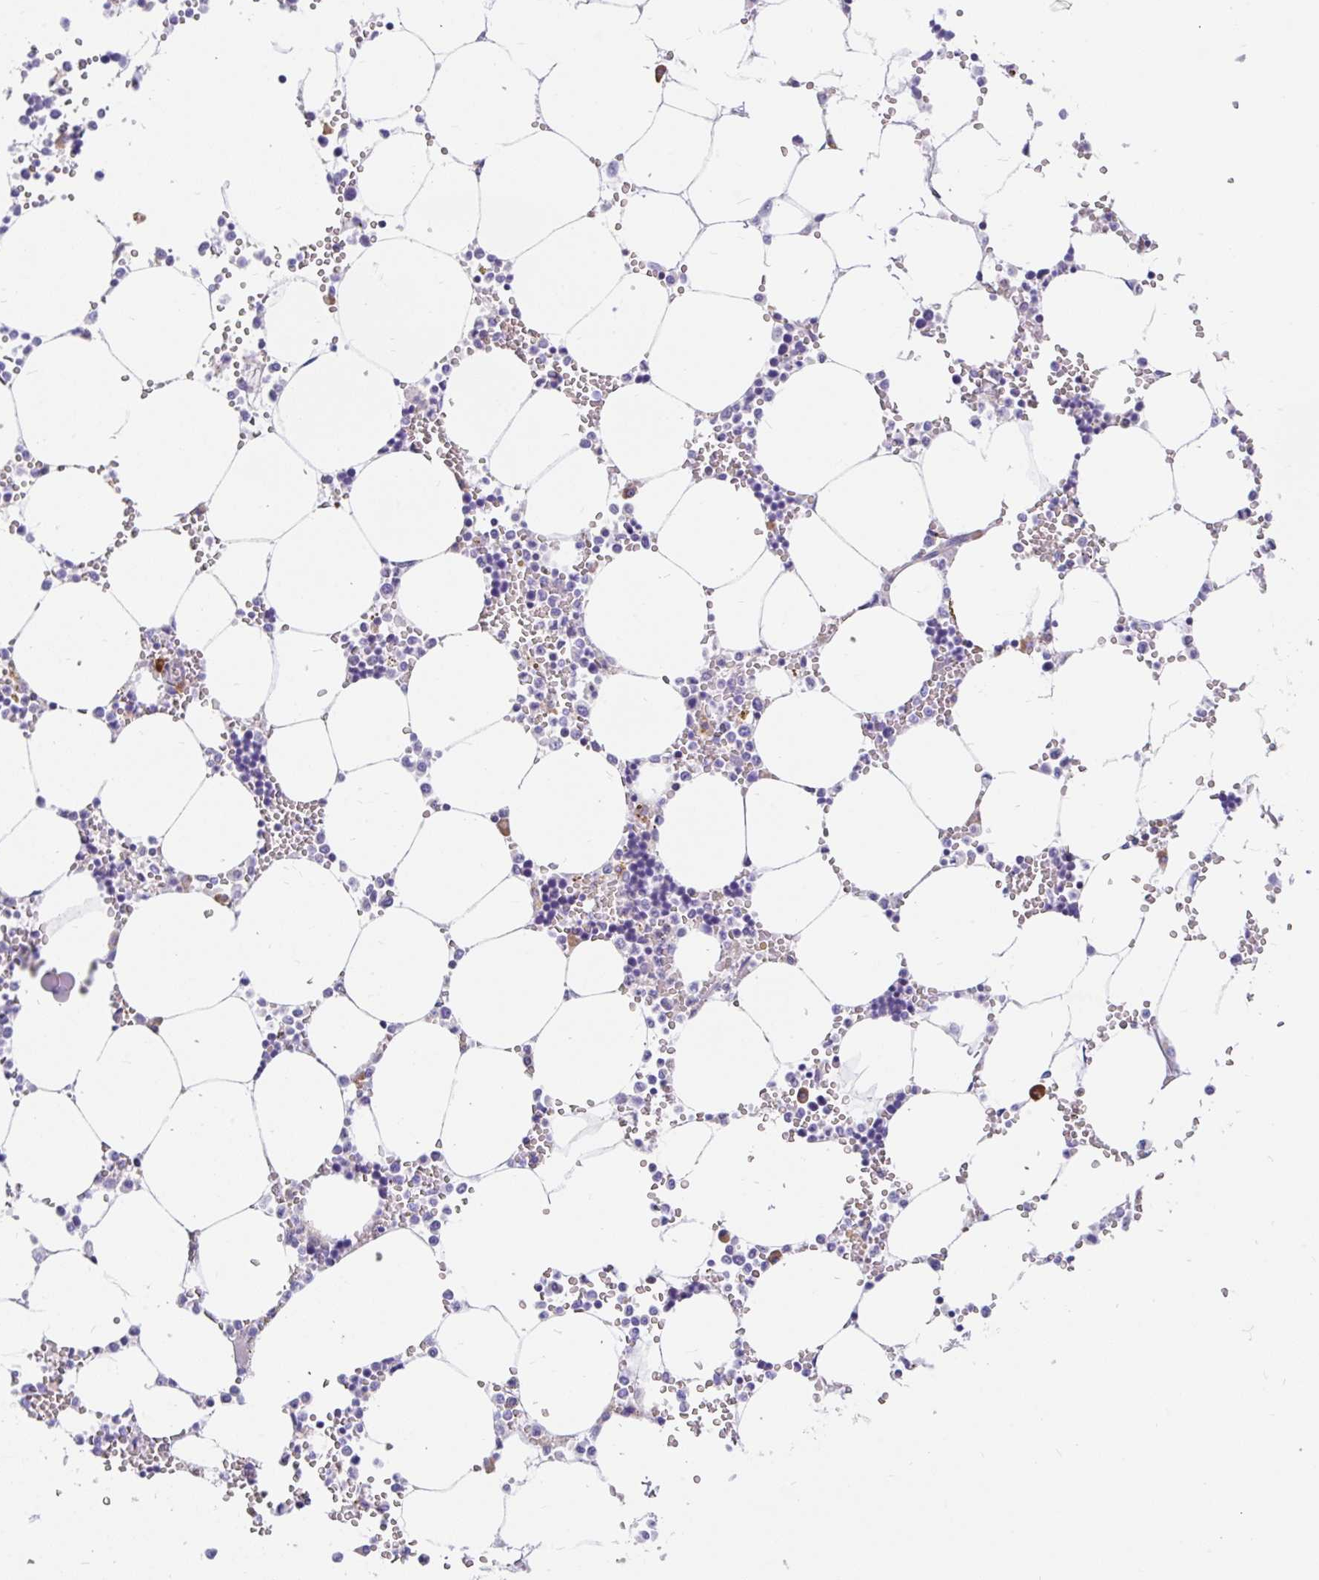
{"staining": {"intensity": "moderate", "quantity": "<25%", "location": "cytoplasmic/membranous"}, "tissue": "bone marrow", "cell_type": "Hematopoietic cells", "image_type": "normal", "snomed": [{"axis": "morphology", "description": "Normal tissue, NOS"}, {"axis": "topography", "description": "Bone marrow"}], "caption": "Hematopoietic cells demonstrate moderate cytoplasmic/membranous positivity in about <25% of cells in normal bone marrow.", "gene": "LRRC26", "patient": {"sex": "male", "age": 64}}